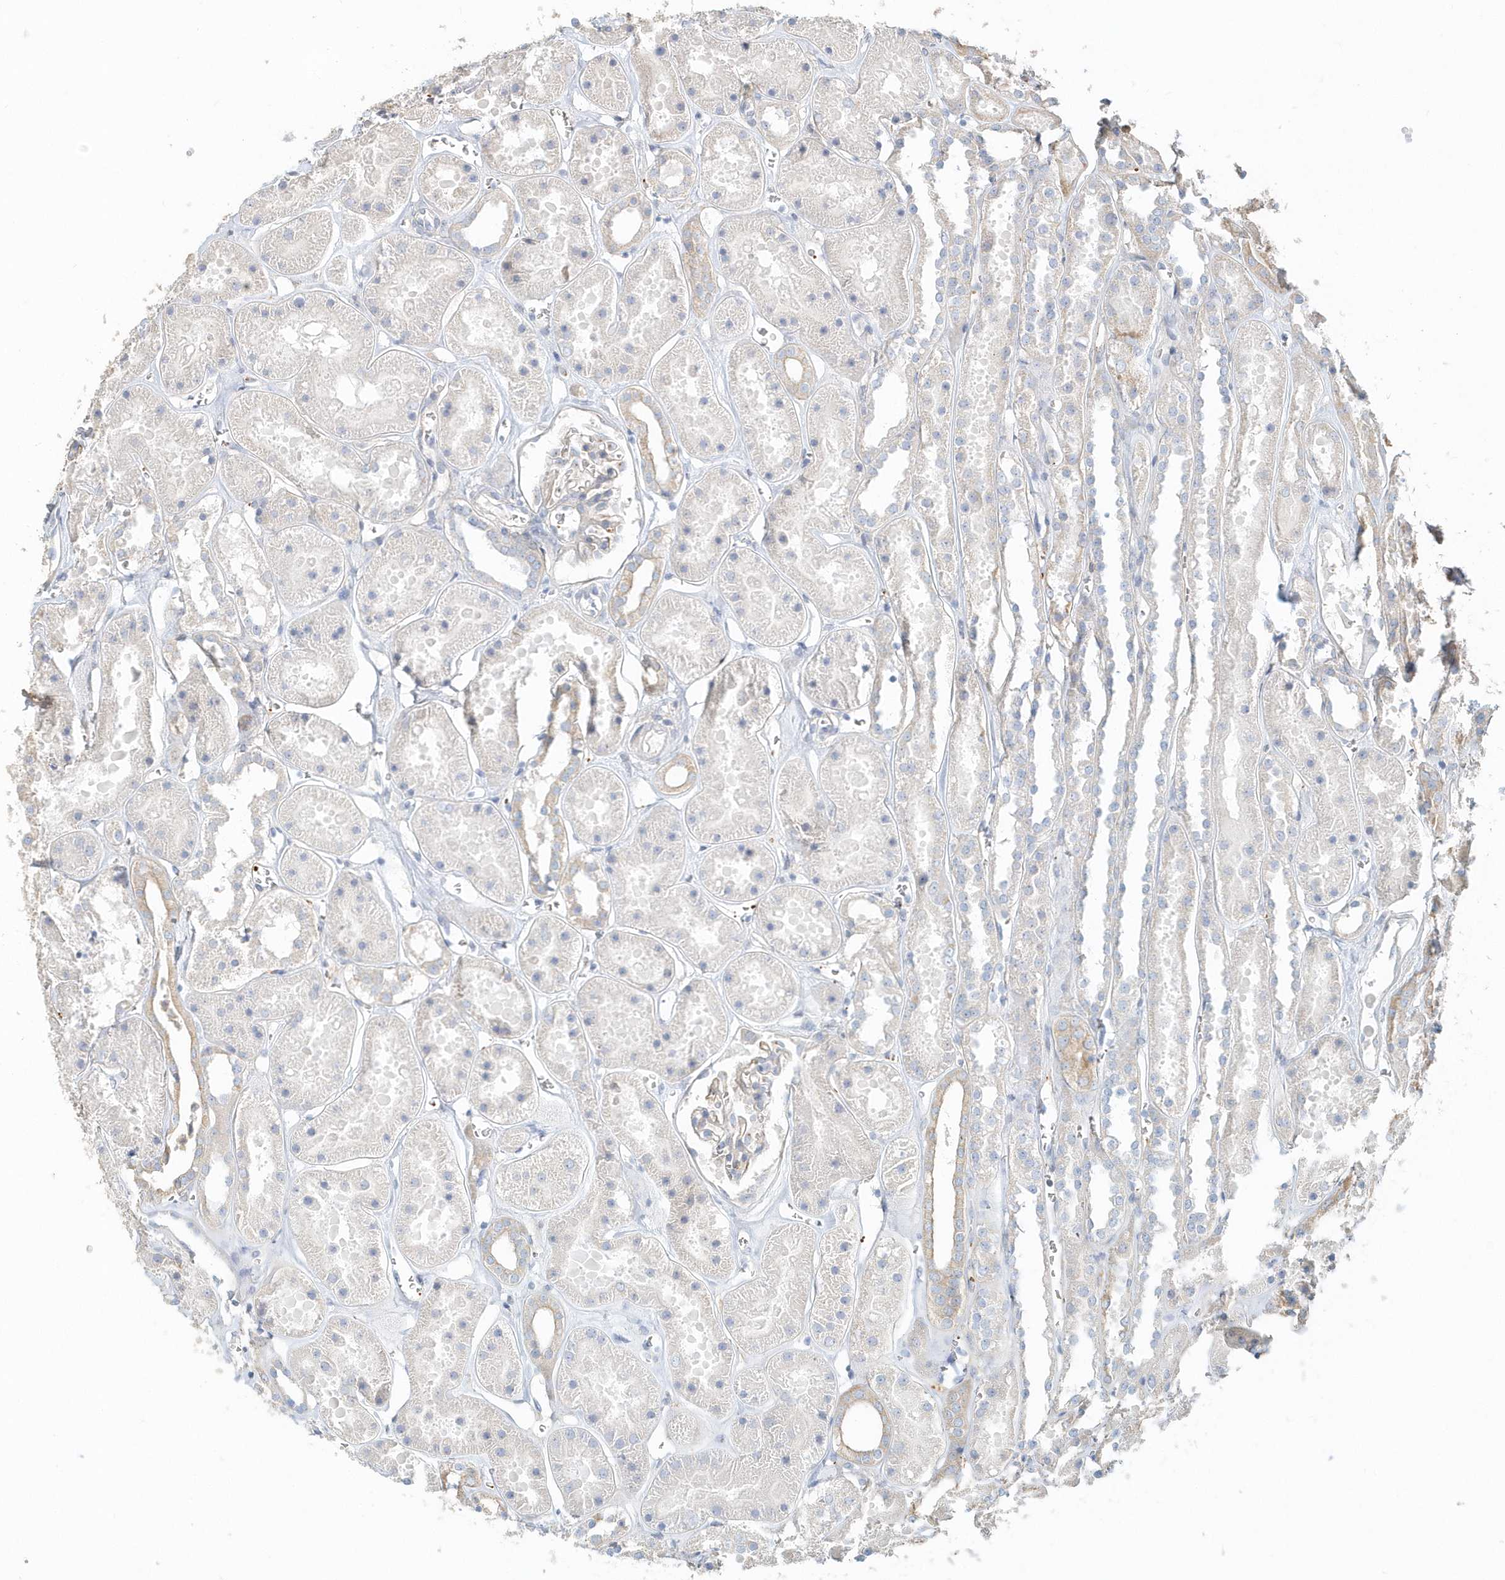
{"staining": {"intensity": "negative", "quantity": "none", "location": "none"}, "tissue": "kidney", "cell_type": "Cells in glomeruli", "image_type": "normal", "snomed": [{"axis": "morphology", "description": "Normal tissue, NOS"}, {"axis": "topography", "description": "Kidney"}], "caption": "This is an IHC micrograph of normal human kidney. There is no expression in cells in glomeruli.", "gene": "MMRN1", "patient": {"sex": "female", "age": 41}}